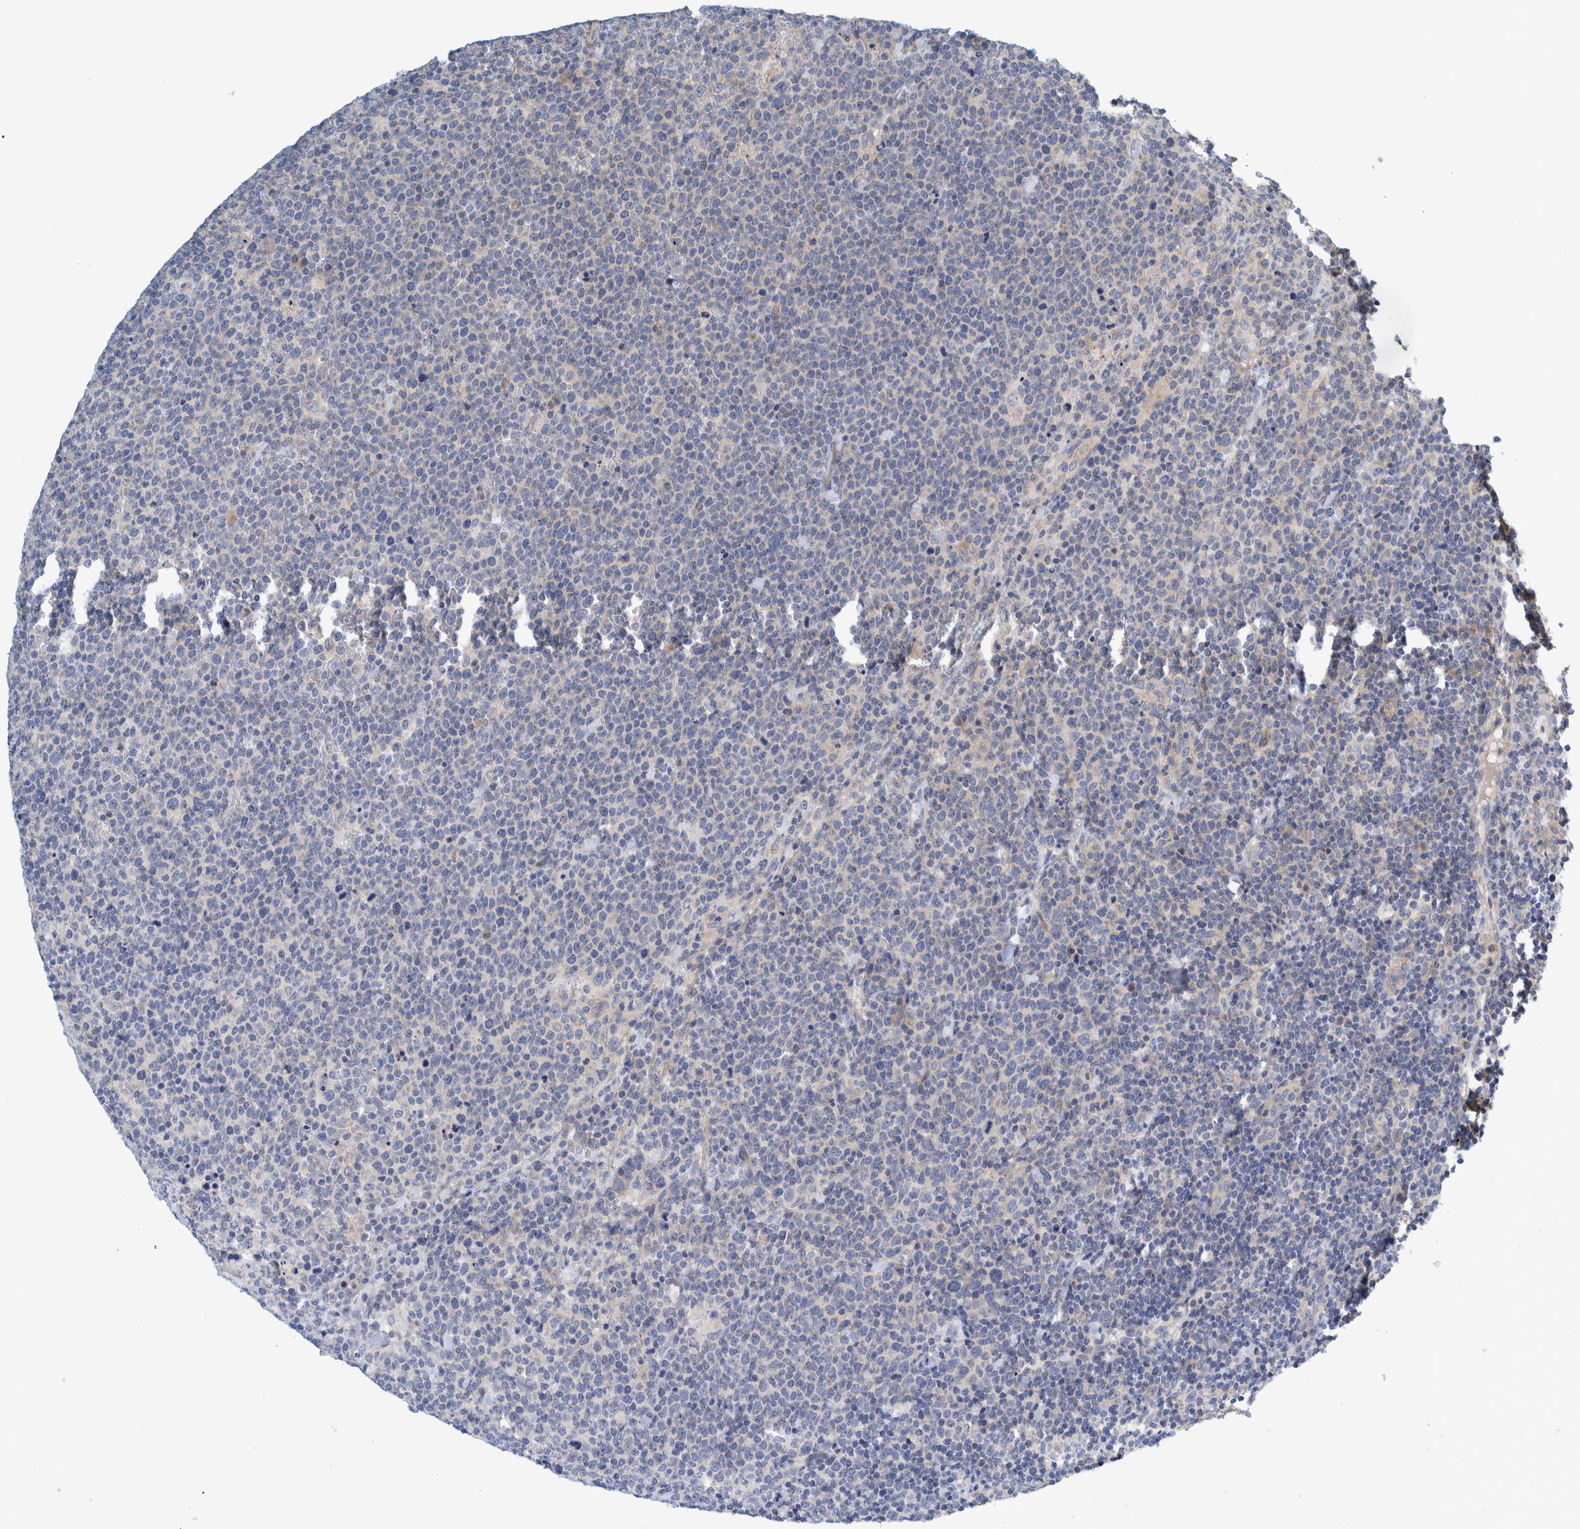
{"staining": {"intensity": "negative", "quantity": "none", "location": "none"}, "tissue": "lymphoma", "cell_type": "Tumor cells", "image_type": "cancer", "snomed": [{"axis": "morphology", "description": "Malignant lymphoma, non-Hodgkin's type, High grade"}, {"axis": "topography", "description": "Lymph node"}], "caption": "DAB immunohistochemical staining of human malignant lymphoma, non-Hodgkin's type (high-grade) reveals no significant positivity in tumor cells.", "gene": "ZNF324B", "patient": {"sex": "male", "age": 61}}